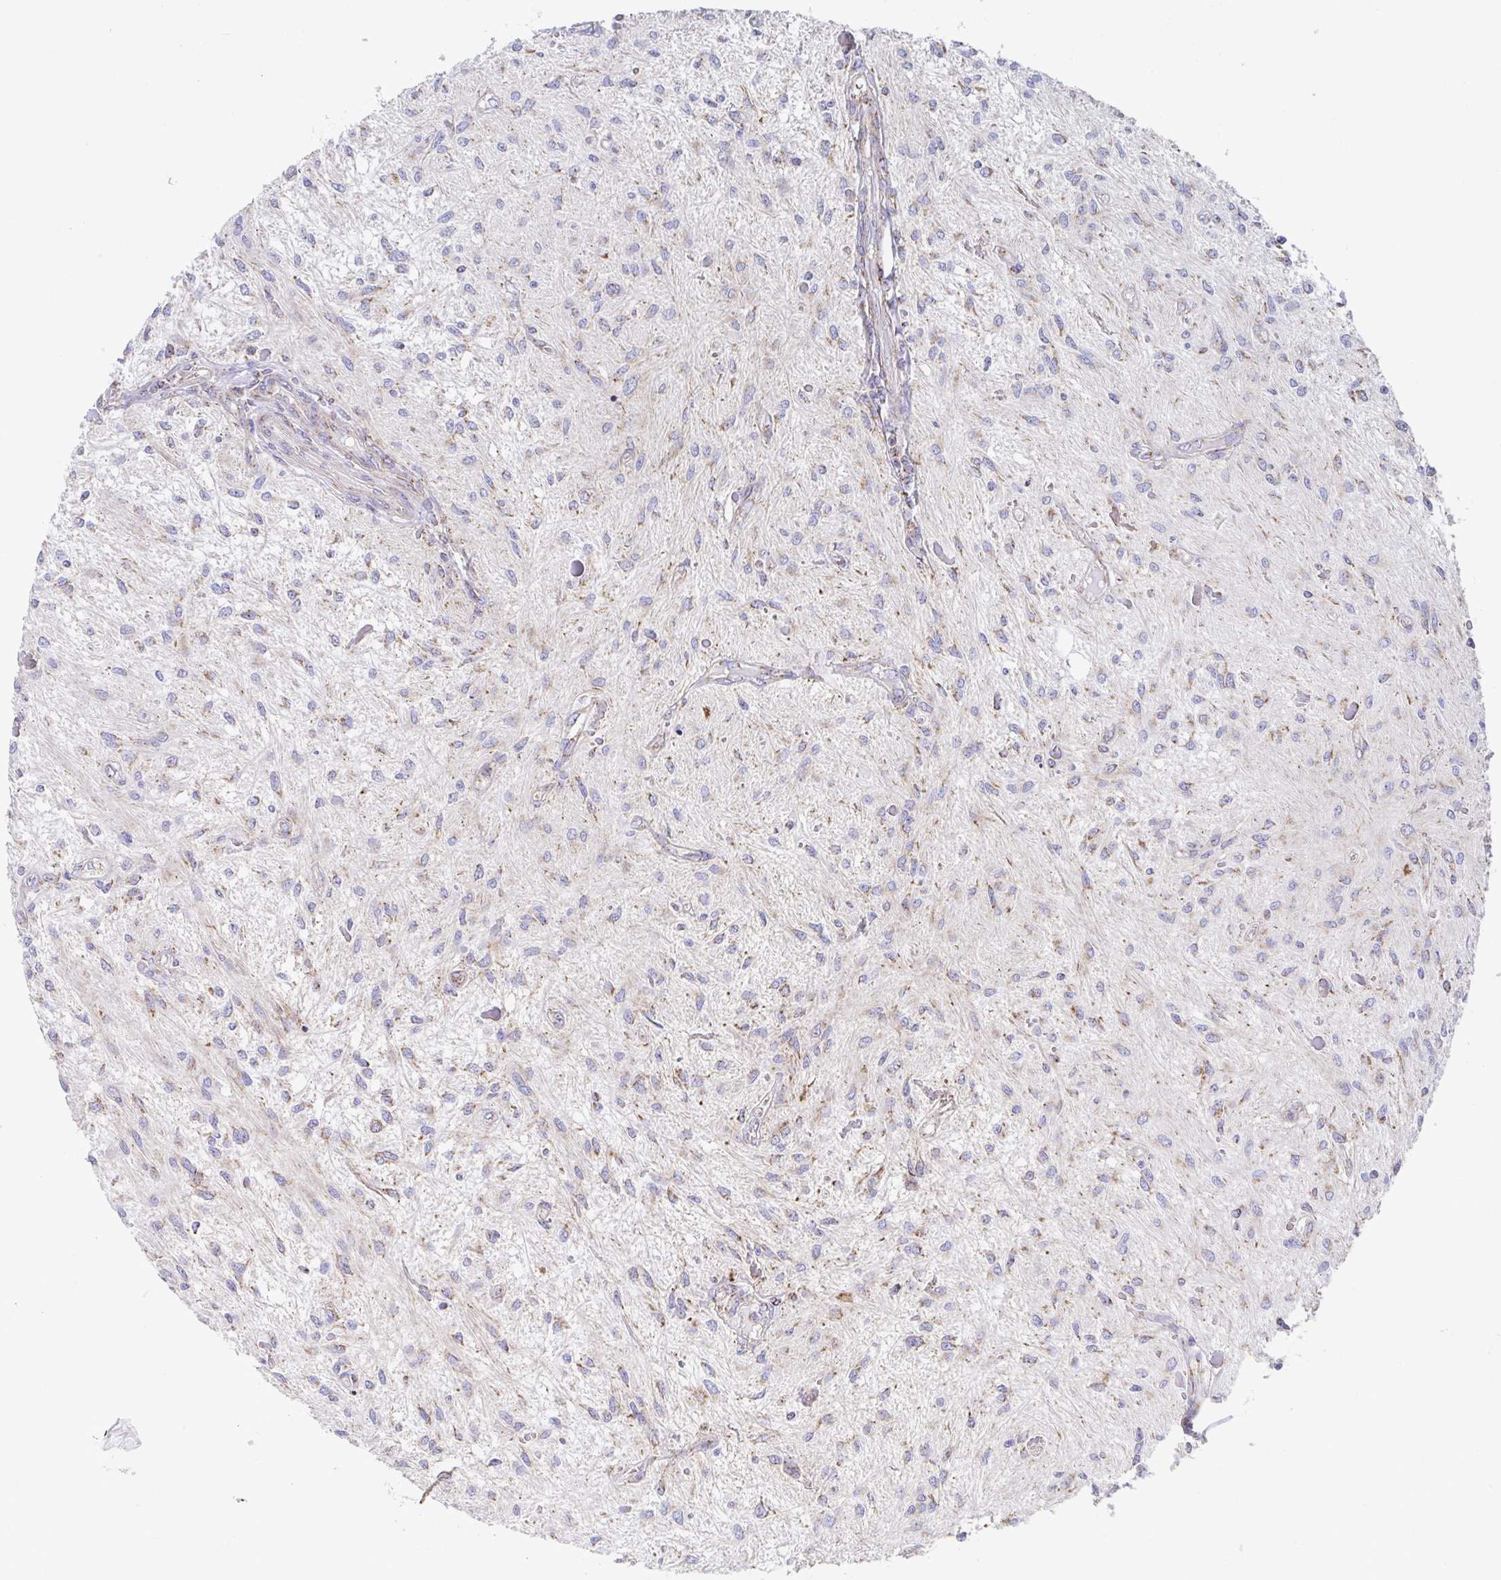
{"staining": {"intensity": "moderate", "quantity": "<25%", "location": "cytoplasmic/membranous"}, "tissue": "glioma", "cell_type": "Tumor cells", "image_type": "cancer", "snomed": [{"axis": "morphology", "description": "Glioma, malignant, Low grade"}, {"axis": "topography", "description": "Cerebellum"}], "caption": "A low amount of moderate cytoplasmic/membranous positivity is appreciated in about <25% of tumor cells in malignant glioma (low-grade) tissue.", "gene": "ATP5MJ", "patient": {"sex": "female", "age": 14}}